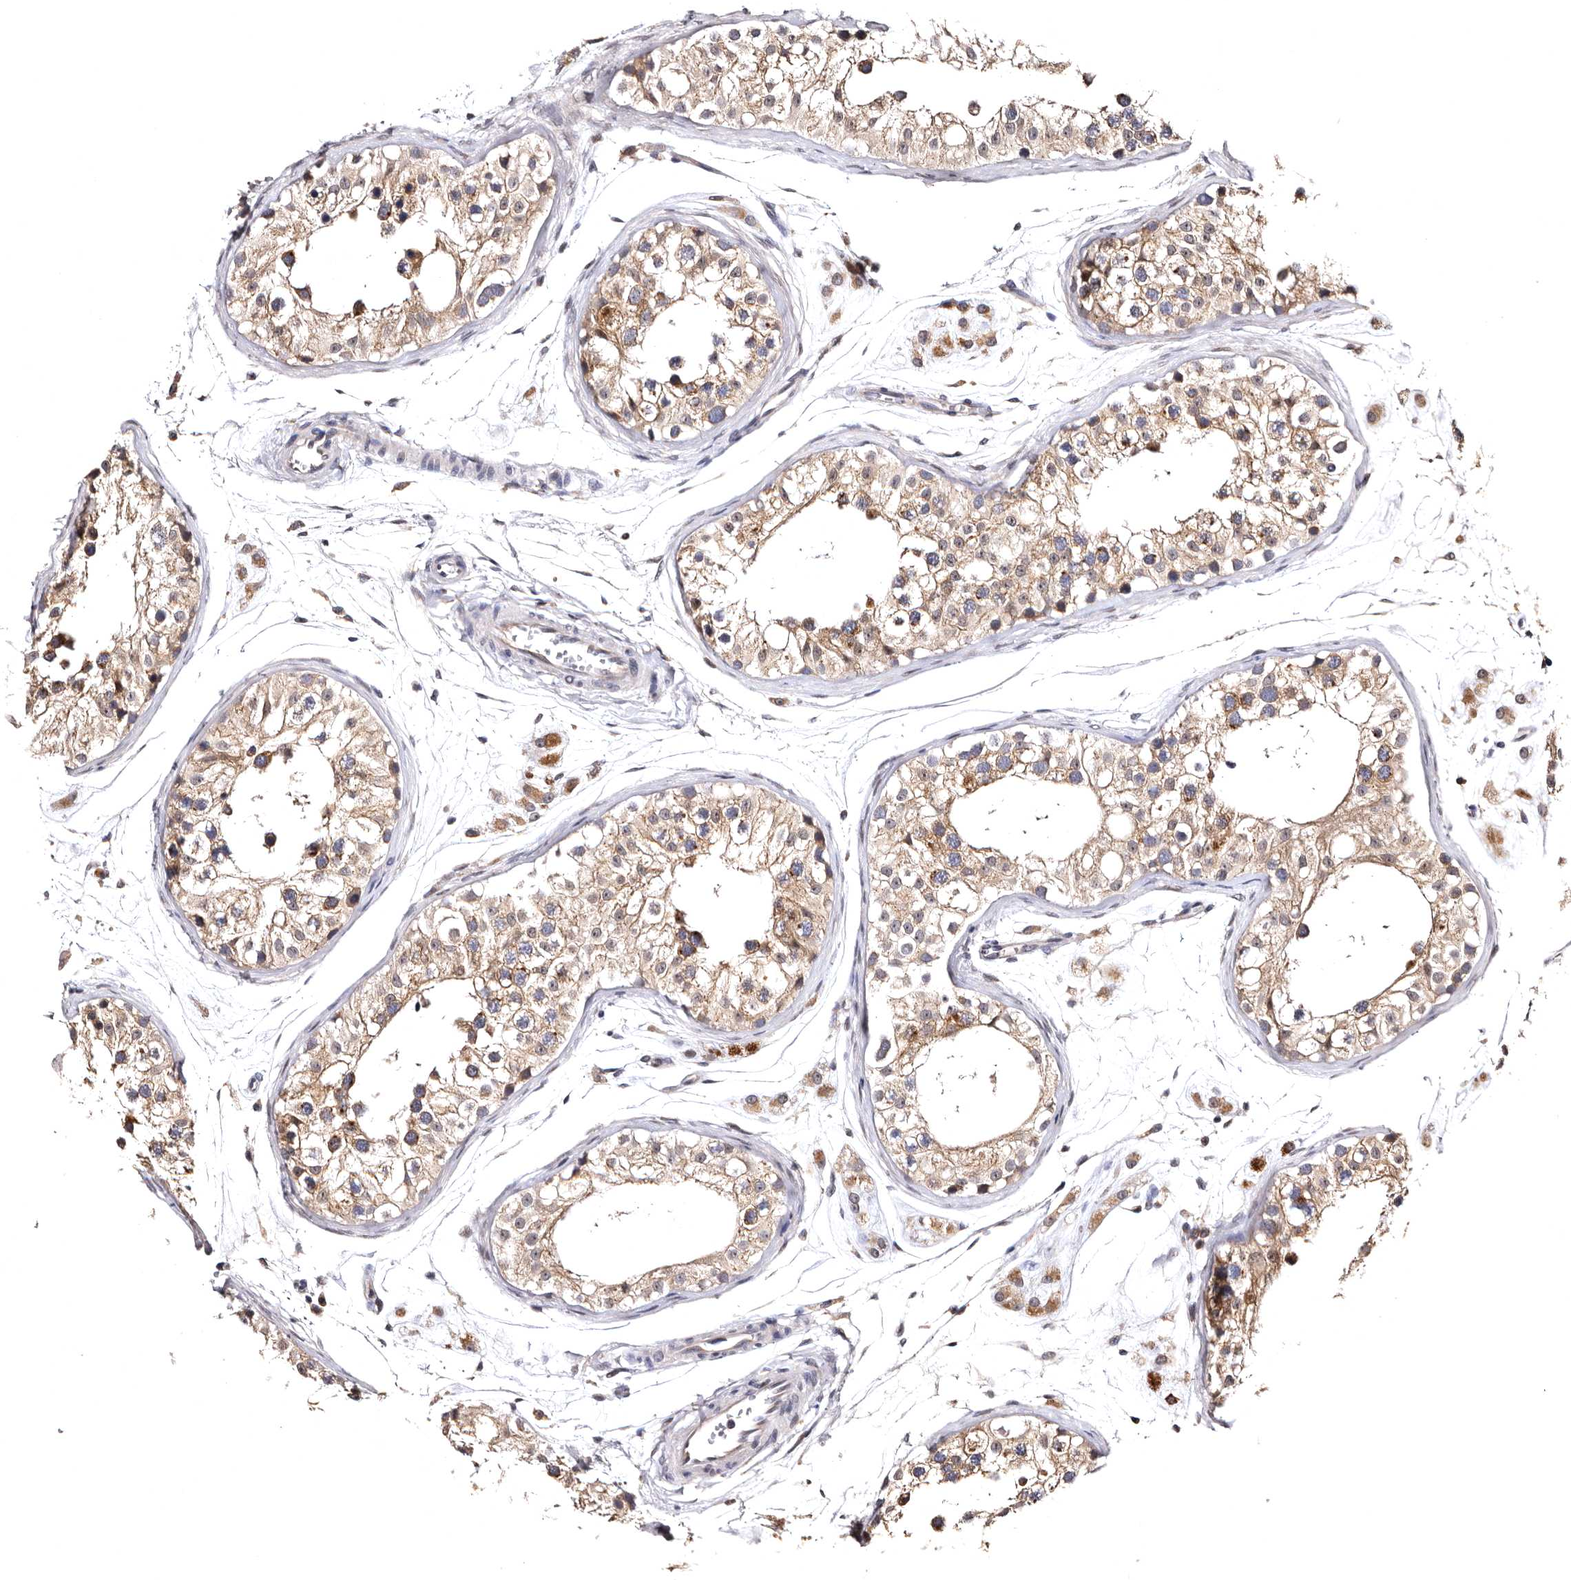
{"staining": {"intensity": "moderate", "quantity": ">75%", "location": "cytoplasmic/membranous"}, "tissue": "testis", "cell_type": "Cells in seminiferous ducts", "image_type": "normal", "snomed": [{"axis": "morphology", "description": "Normal tissue, NOS"}, {"axis": "morphology", "description": "Adenocarcinoma, metastatic, NOS"}, {"axis": "topography", "description": "Testis"}], "caption": "A photomicrograph of testis stained for a protein reveals moderate cytoplasmic/membranous brown staining in cells in seminiferous ducts. The staining was performed using DAB (3,3'-diaminobenzidine) to visualize the protein expression in brown, while the nuclei were stained in blue with hematoxylin (Magnification: 20x).", "gene": "FAM91A1", "patient": {"sex": "male", "age": 26}}